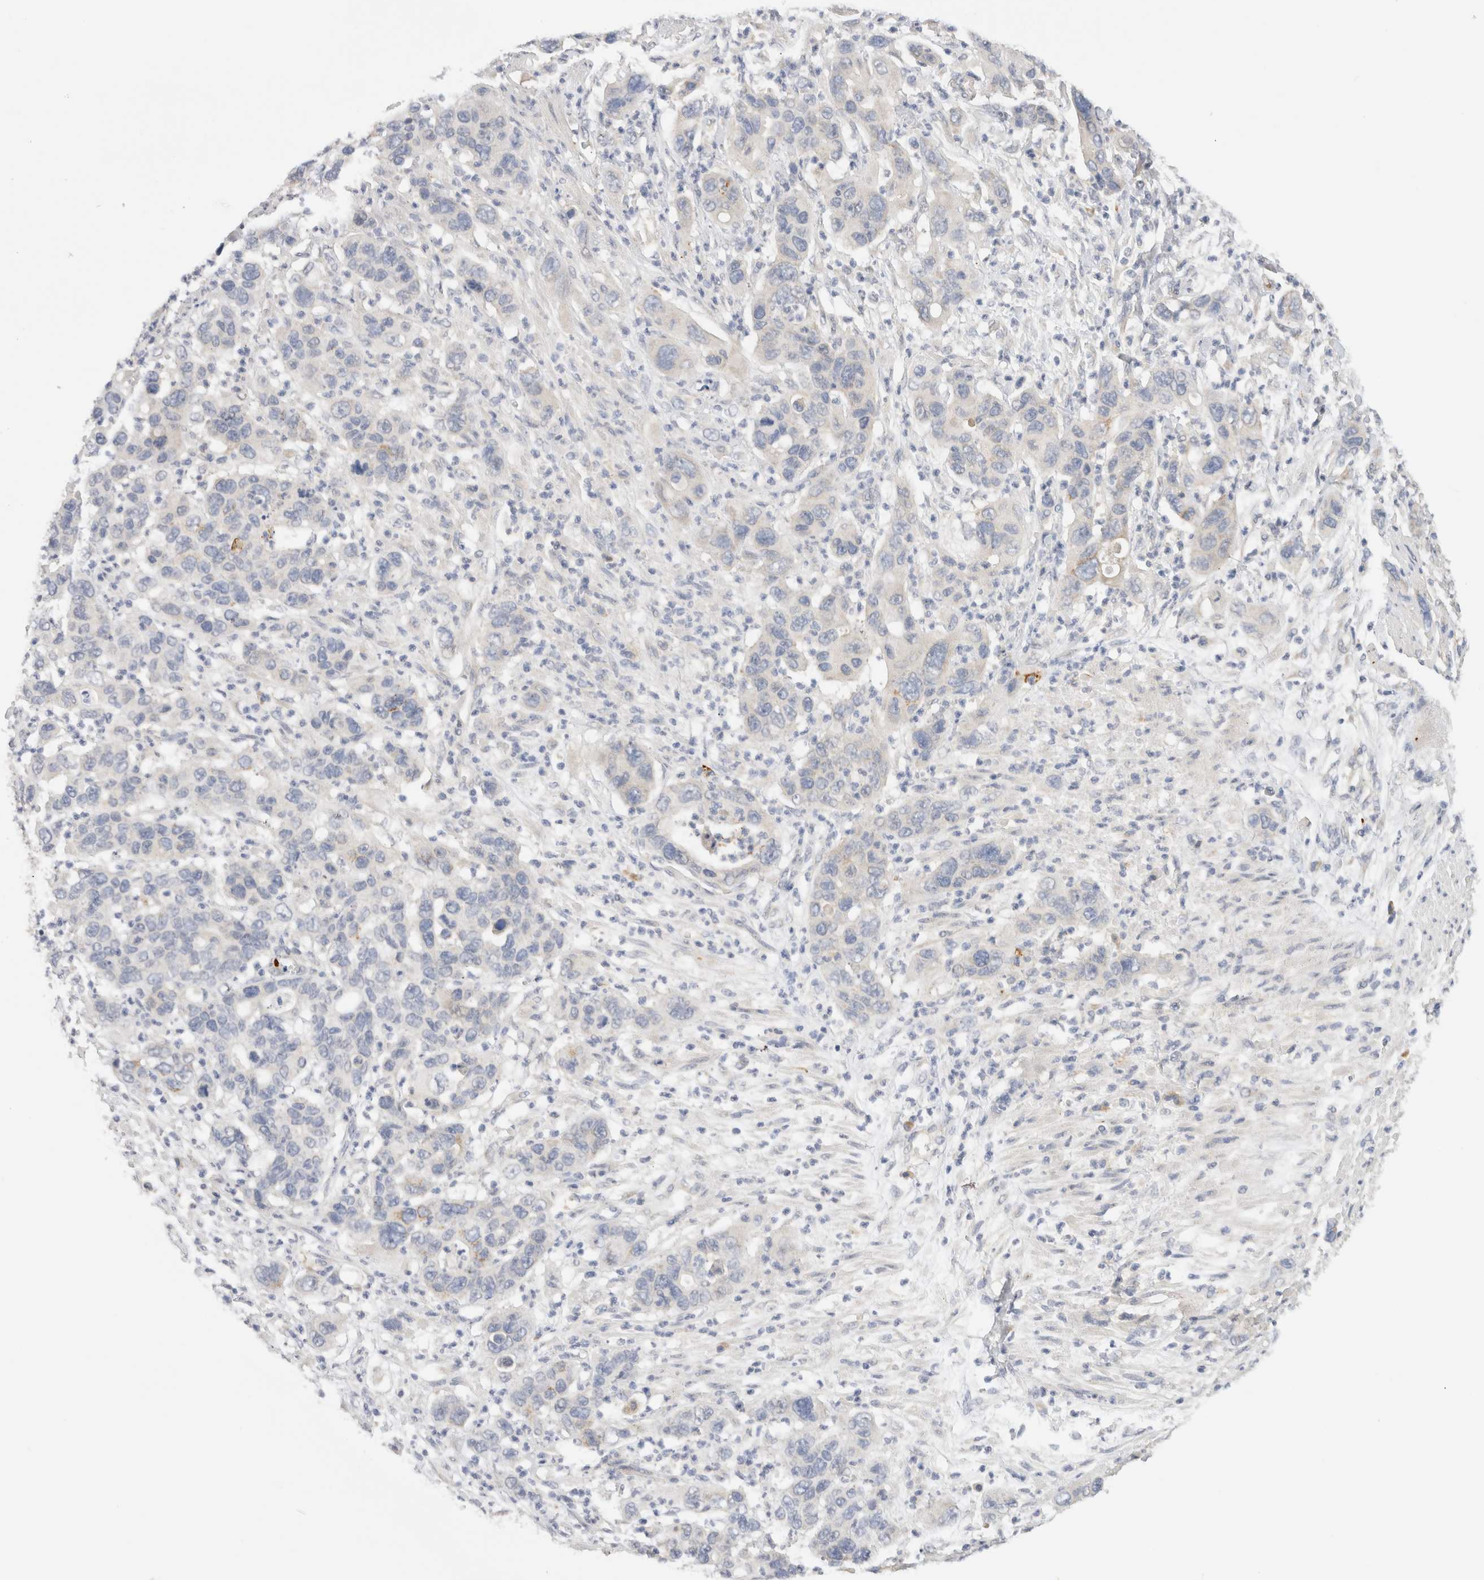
{"staining": {"intensity": "negative", "quantity": "none", "location": "none"}, "tissue": "pancreatic cancer", "cell_type": "Tumor cells", "image_type": "cancer", "snomed": [{"axis": "morphology", "description": "Adenocarcinoma, NOS"}, {"axis": "topography", "description": "Pancreas"}], "caption": "This is an immunohistochemistry (IHC) micrograph of pancreatic cancer (adenocarcinoma). There is no expression in tumor cells.", "gene": "CHRM4", "patient": {"sex": "female", "age": 71}}